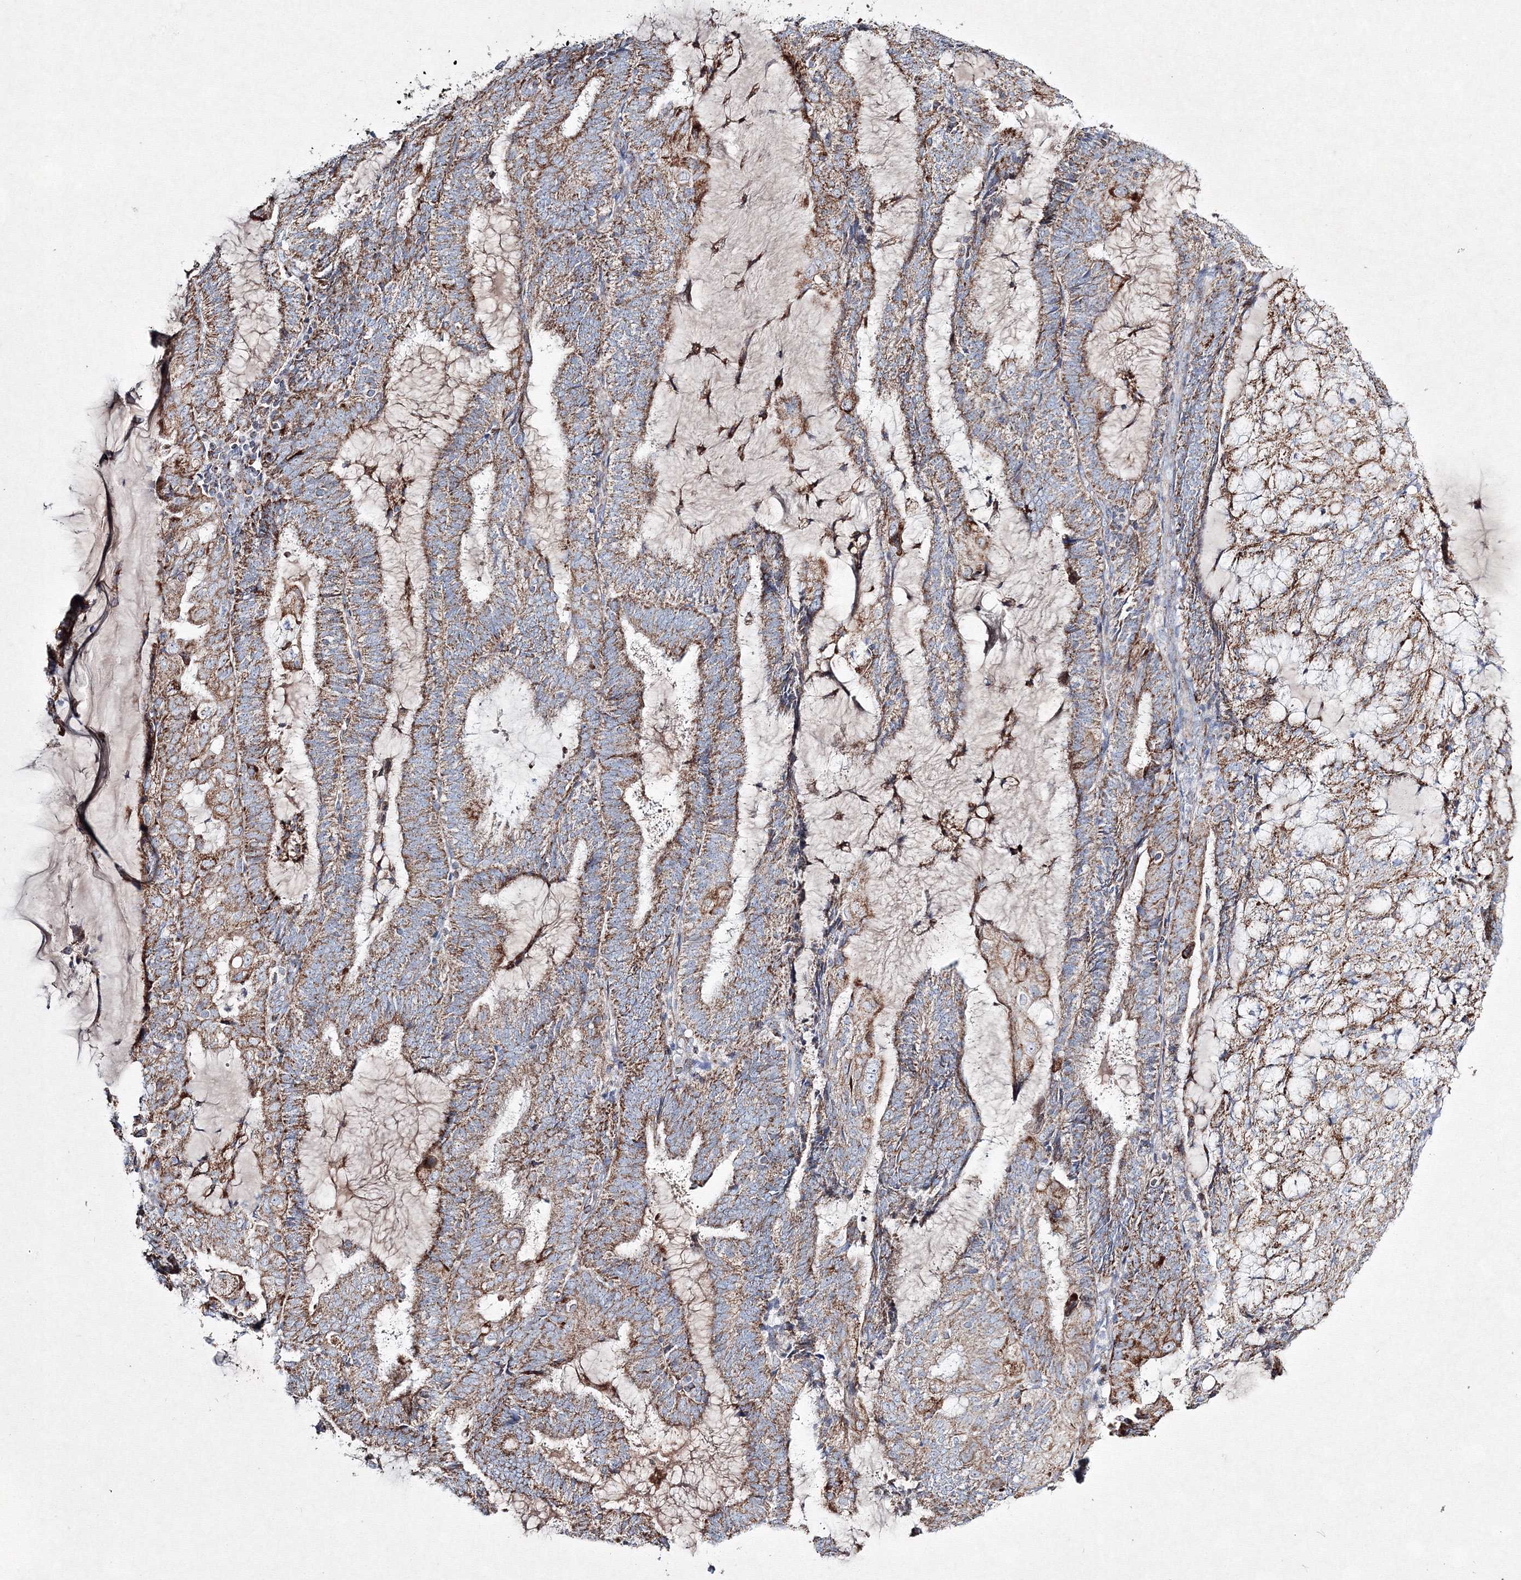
{"staining": {"intensity": "moderate", "quantity": ">75%", "location": "cytoplasmic/membranous"}, "tissue": "endometrial cancer", "cell_type": "Tumor cells", "image_type": "cancer", "snomed": [{"axis": "morphology", "description": "Adenocarcinoma, NOS"}, {"axis": "topography", "description": "Endometrium"}], "caption": "Immunohistochemical staining of endometrial adenocarcinoma demonstrates medium levels of moderate cytoplasmic/membranous protein expression in approximately >75% of tumor cells. (DAB IHC, brown staining for protein, blue staining for nuclei).", "gene": "IGSF9", "patient": {"sex": "female", "age": 81}}